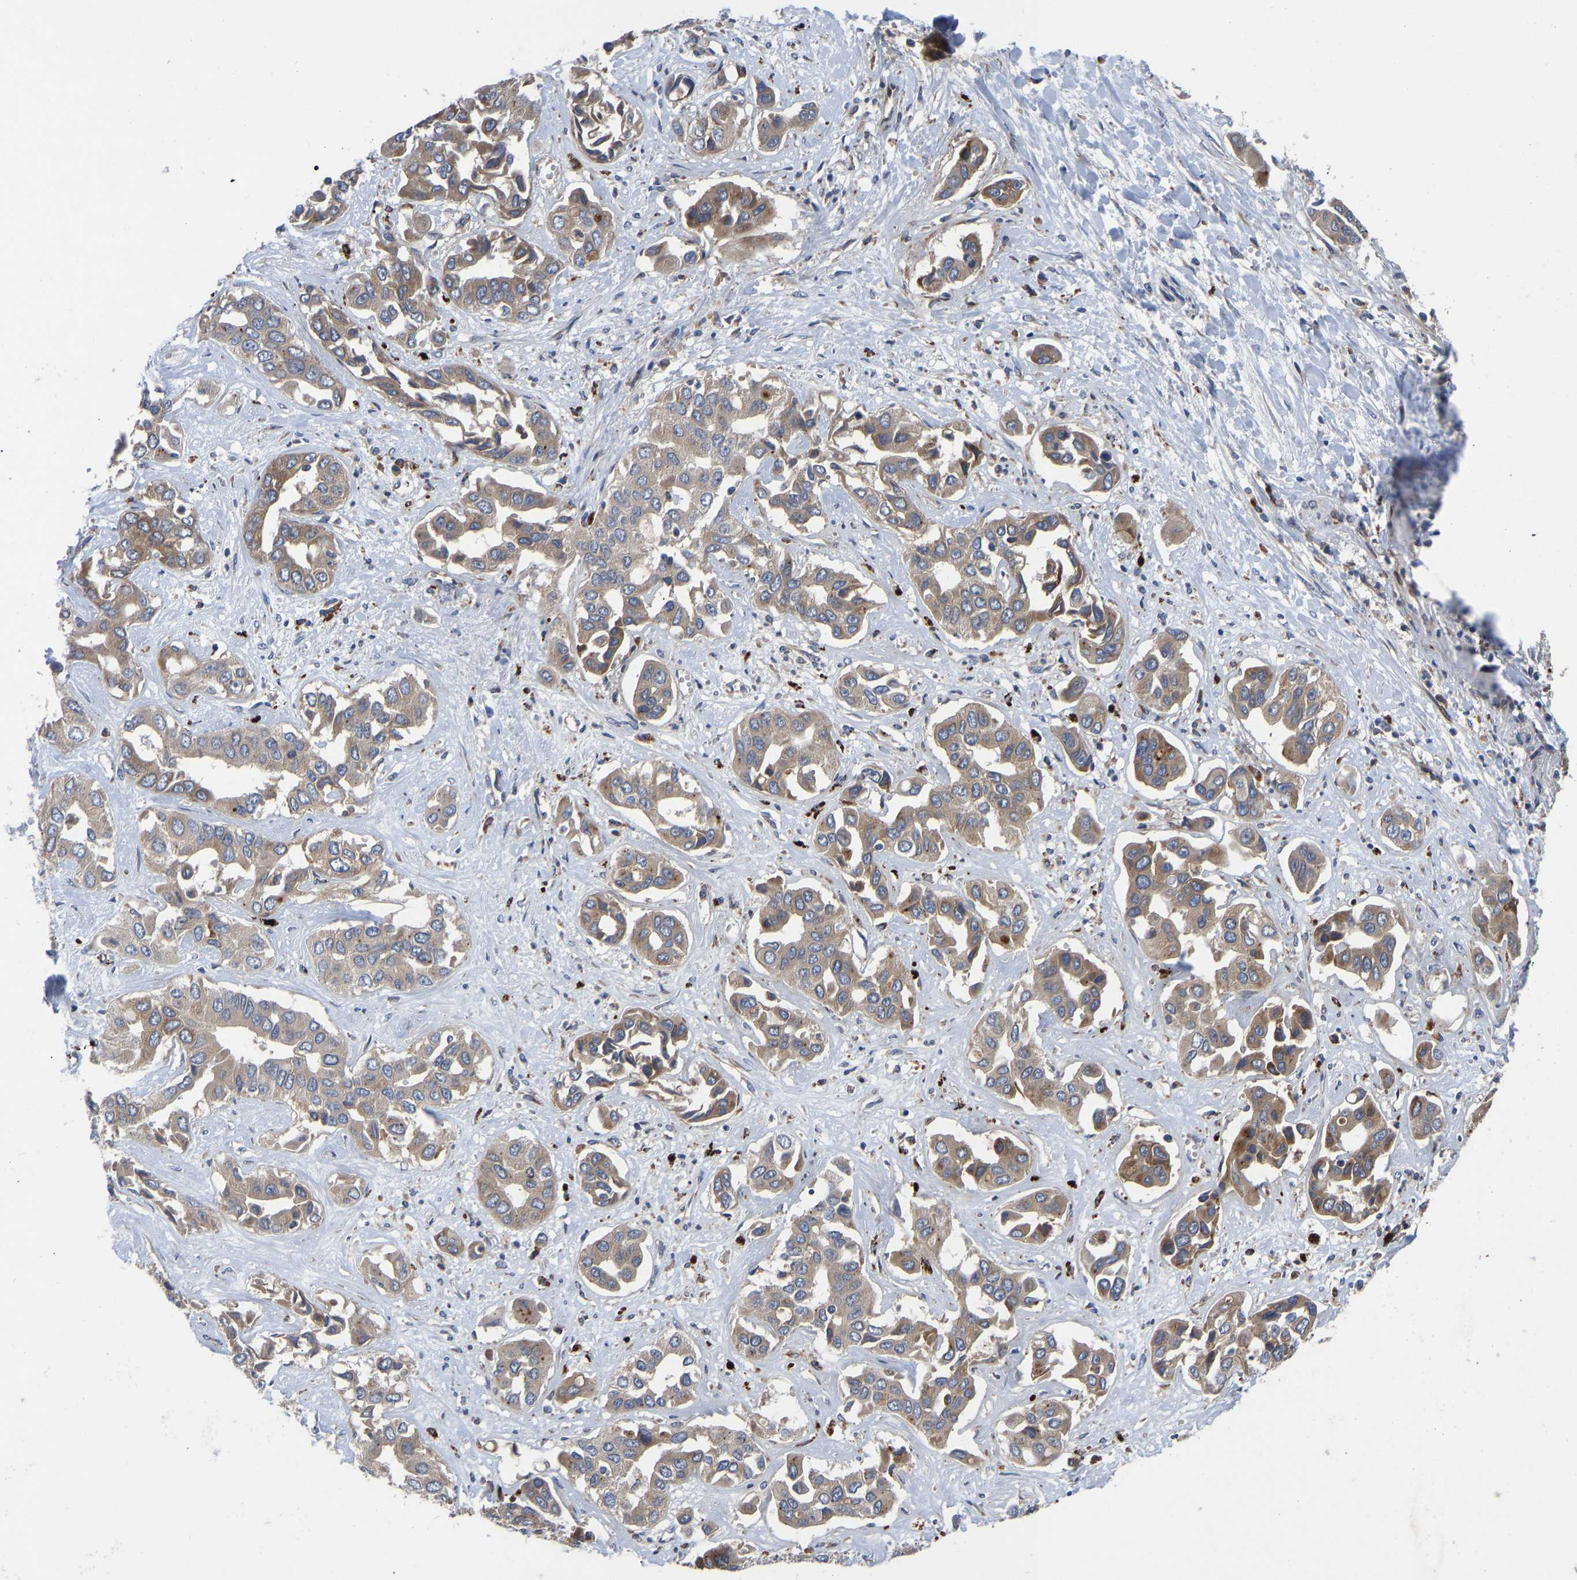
{"staining": {"intensity": "weak", "quantity": ">75%", "location": "cytoplasmic/membranous"}, "tissue": "liver cancer", "cell_type": "Tumor cells", "image_type": "cancer", "snomed": [{"axis": "morphology", "description": "Cholangiocarcinoma"}, {"axis": "topography", "description": "Liver"}], "caption": "Cholangiocarcinoma (liver) stained with DAB (3,3'-diaminobenzidine) immunohistochemistry (IHC) displays low levels of weak cytoplasmic/membranous positivity in about >75% of tumor cells.", "gene": "TMEM38B", "patient": {"sex": "female", "age": 52}}